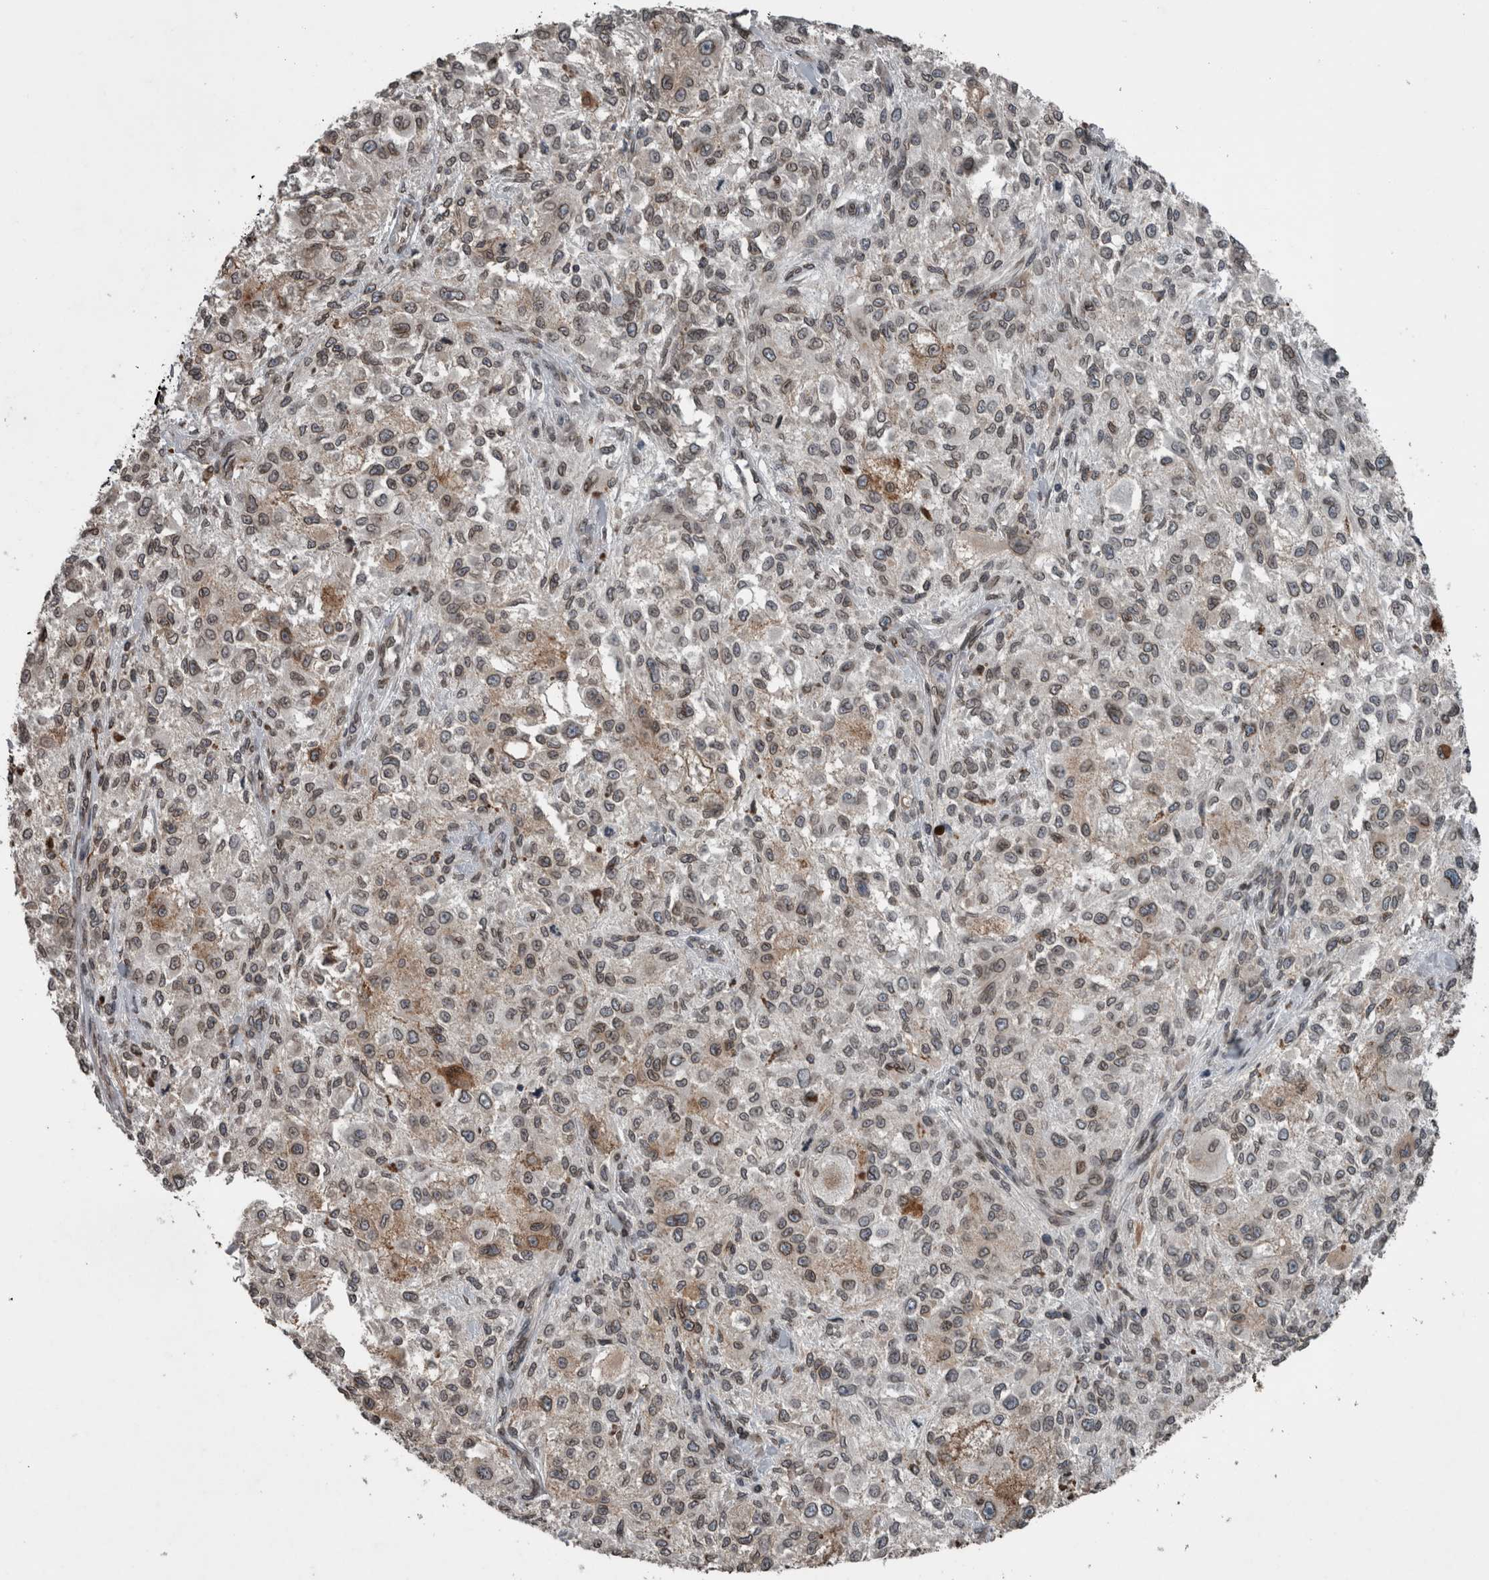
{"staining": {"intensity": "moderate", "quantity": "25%-75%", "location": "cytoplasmic/membranous,nuclear"}, "tissue": "melanoma", "cell_type": "Tumor cells", "image_type": "cancer", "snomed": [{"axis": "morphology", "description": "Necrosis, NOS"}, {"axis": "morphology", "description": "Malignant melanoma, NOS"}, {"axis": "topography", "description": "Skin"}], "caption": "Immunohistochemical staining of human melanoma reveals medium levels of moderate cytoplasmic/membranous and nuclear staining in about 25%-75% of tumor cells. (DAB IHC with brightfield microscopy, high magnification).", "gene": "RANBP2", "patient": {"sex": "female", "age": 87}}